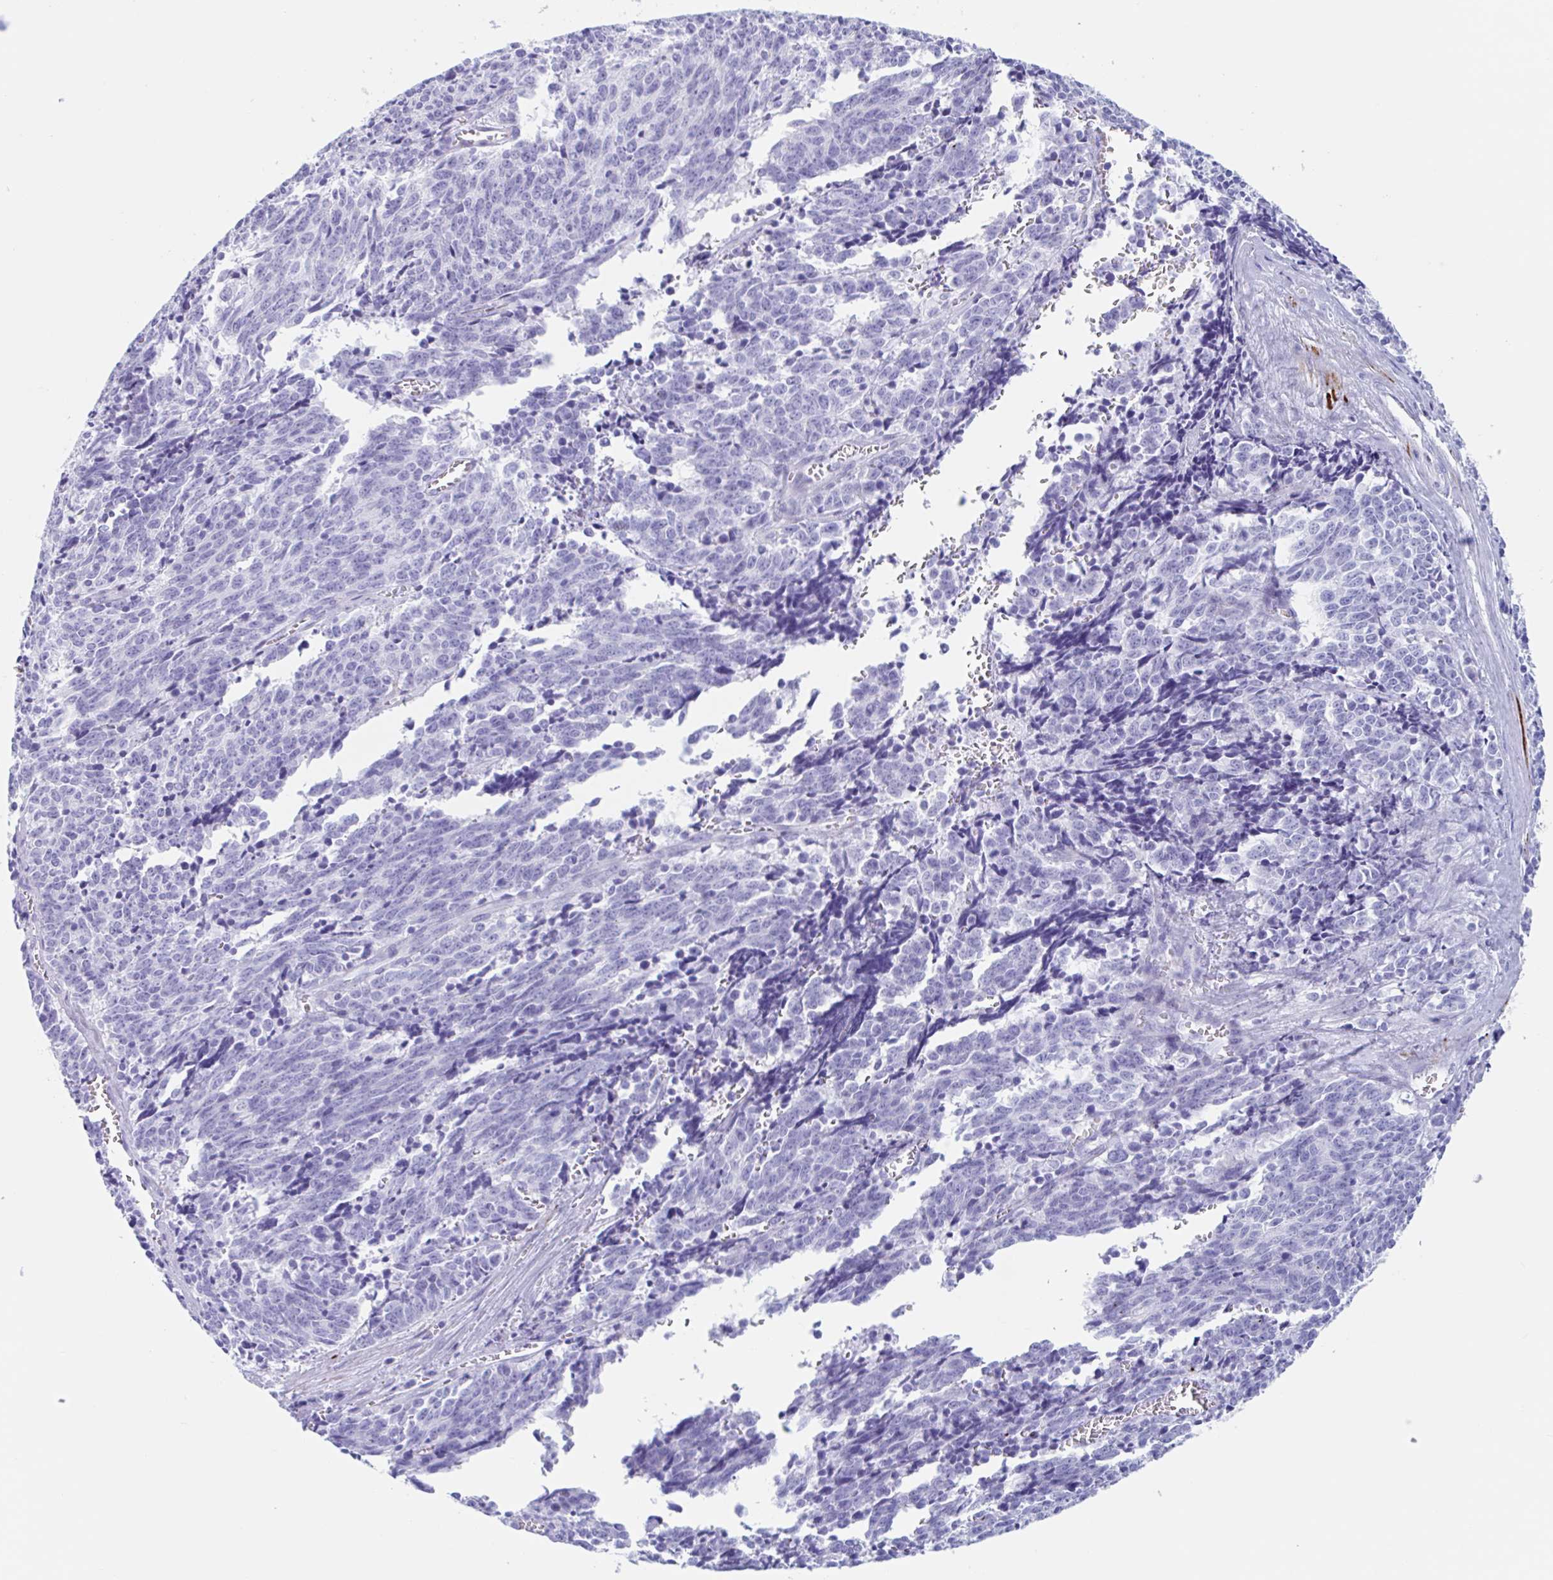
{"staining": {"intensity": "negative", "quantity": "none", "location": "none"}, "tissue": "cervical cancer", "cell_type": "Tumor cells", "image_type": "cancer", "snomed": [{"axis": "morphology", "description": "Squamous cell carcinoma, NOS"}, {"axis": "topography", "description": "Cervix"}], "caption": "The histopathology image displays no staining of tumor cells in squamous cell carcinoma (cervical).", "gene": "CPTP", "patient": {"sex": "female", "age": 29}}